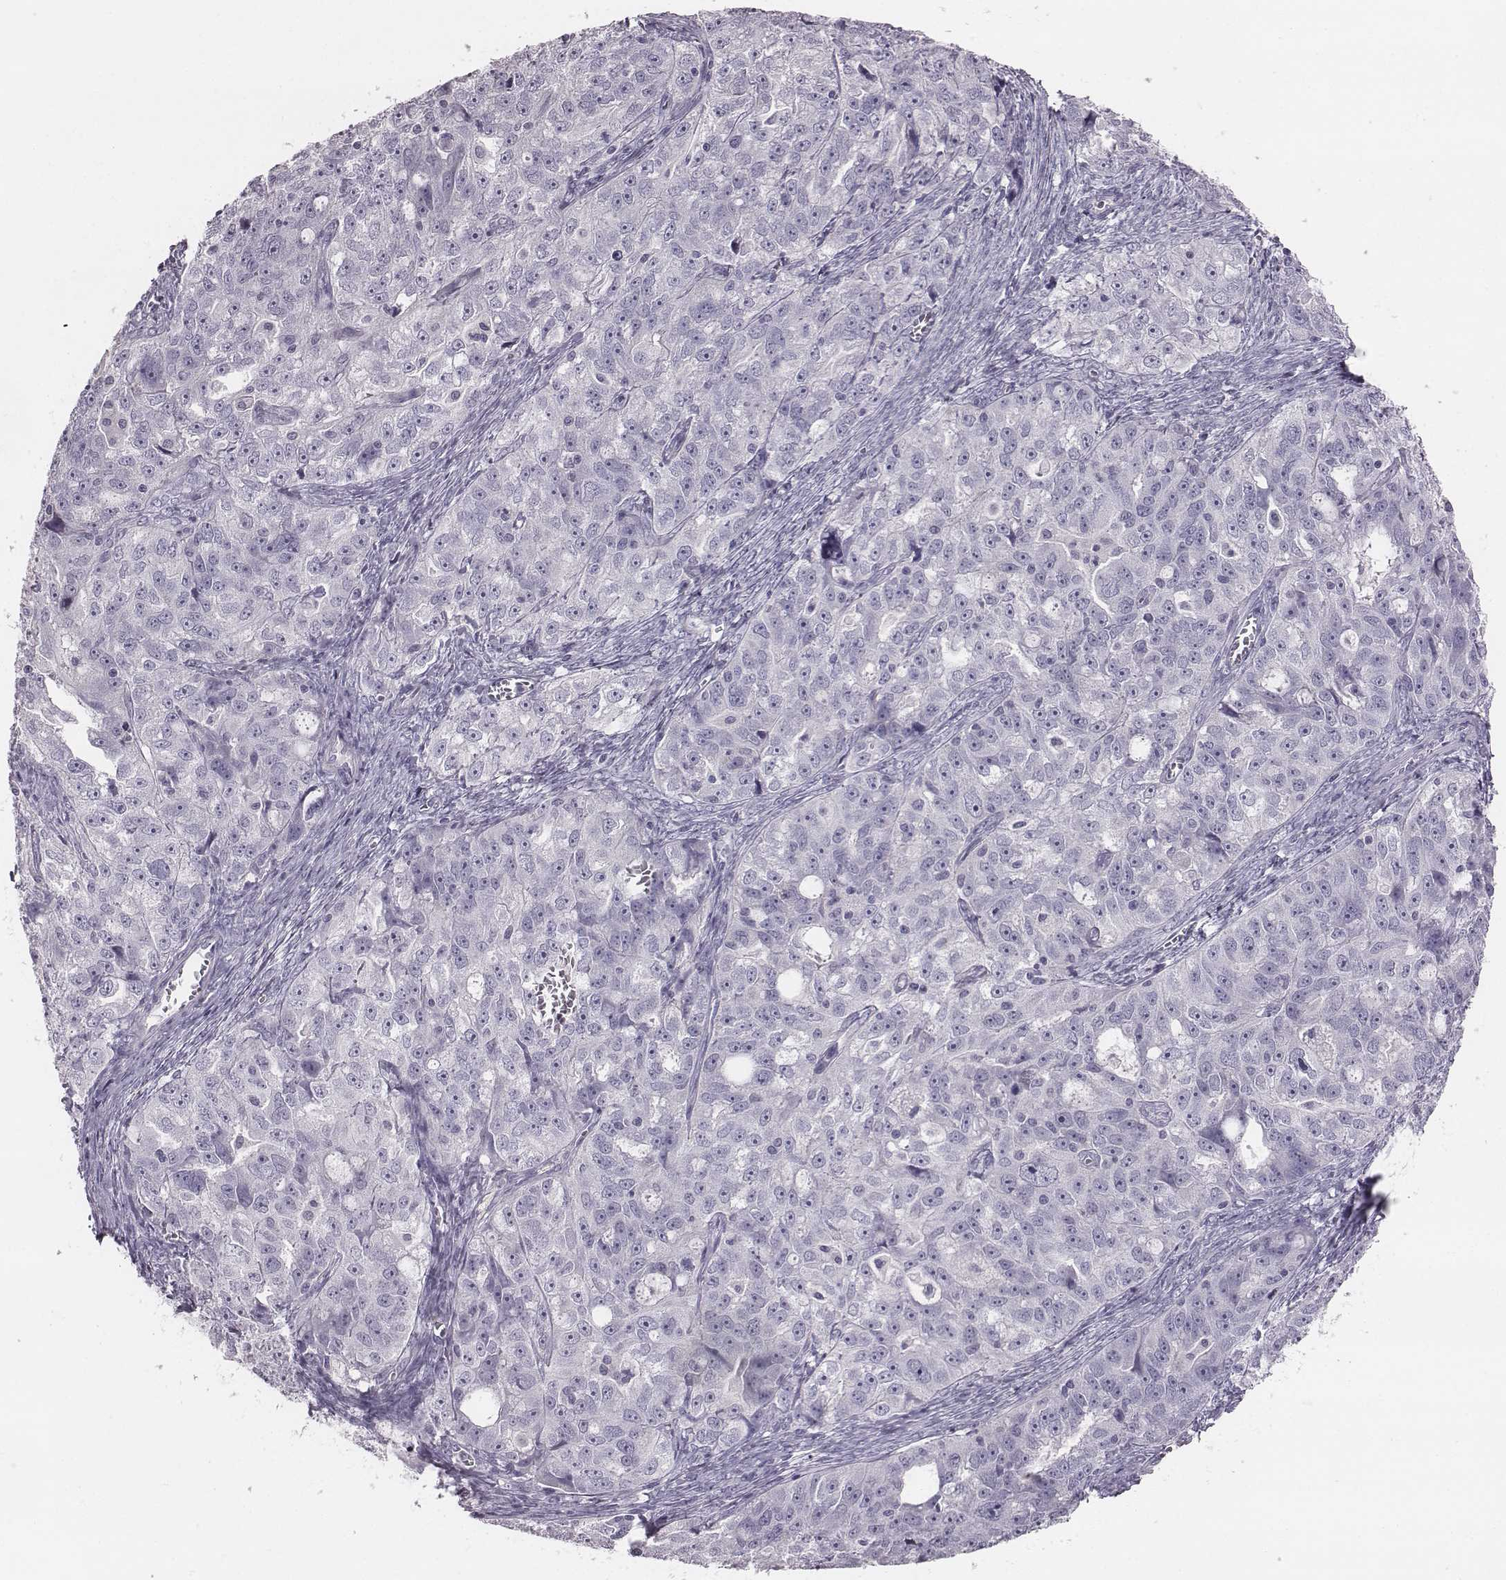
{"staining": {"intensity": "negative", "quantity": "none", "location": "none"}, "tissue": "ovarian cancer", "cell_type": "Tumor cells", "image_type": "cancer", "snomed": [{"axis": "morphology", "description": "Cystadenocarcinoma, serous, NOS"}, {"axis": "topography", "description": "Ovary"}], "caption": "High power microscopy photomicrograph of an immunohistochemistry histopathology image of ovarian cancer (serous cystadenocarcinoma), revealing no significant positivity in tumor cells.", "gene": "PDE8B", "patient": {"sex": "female", "age": 51}}